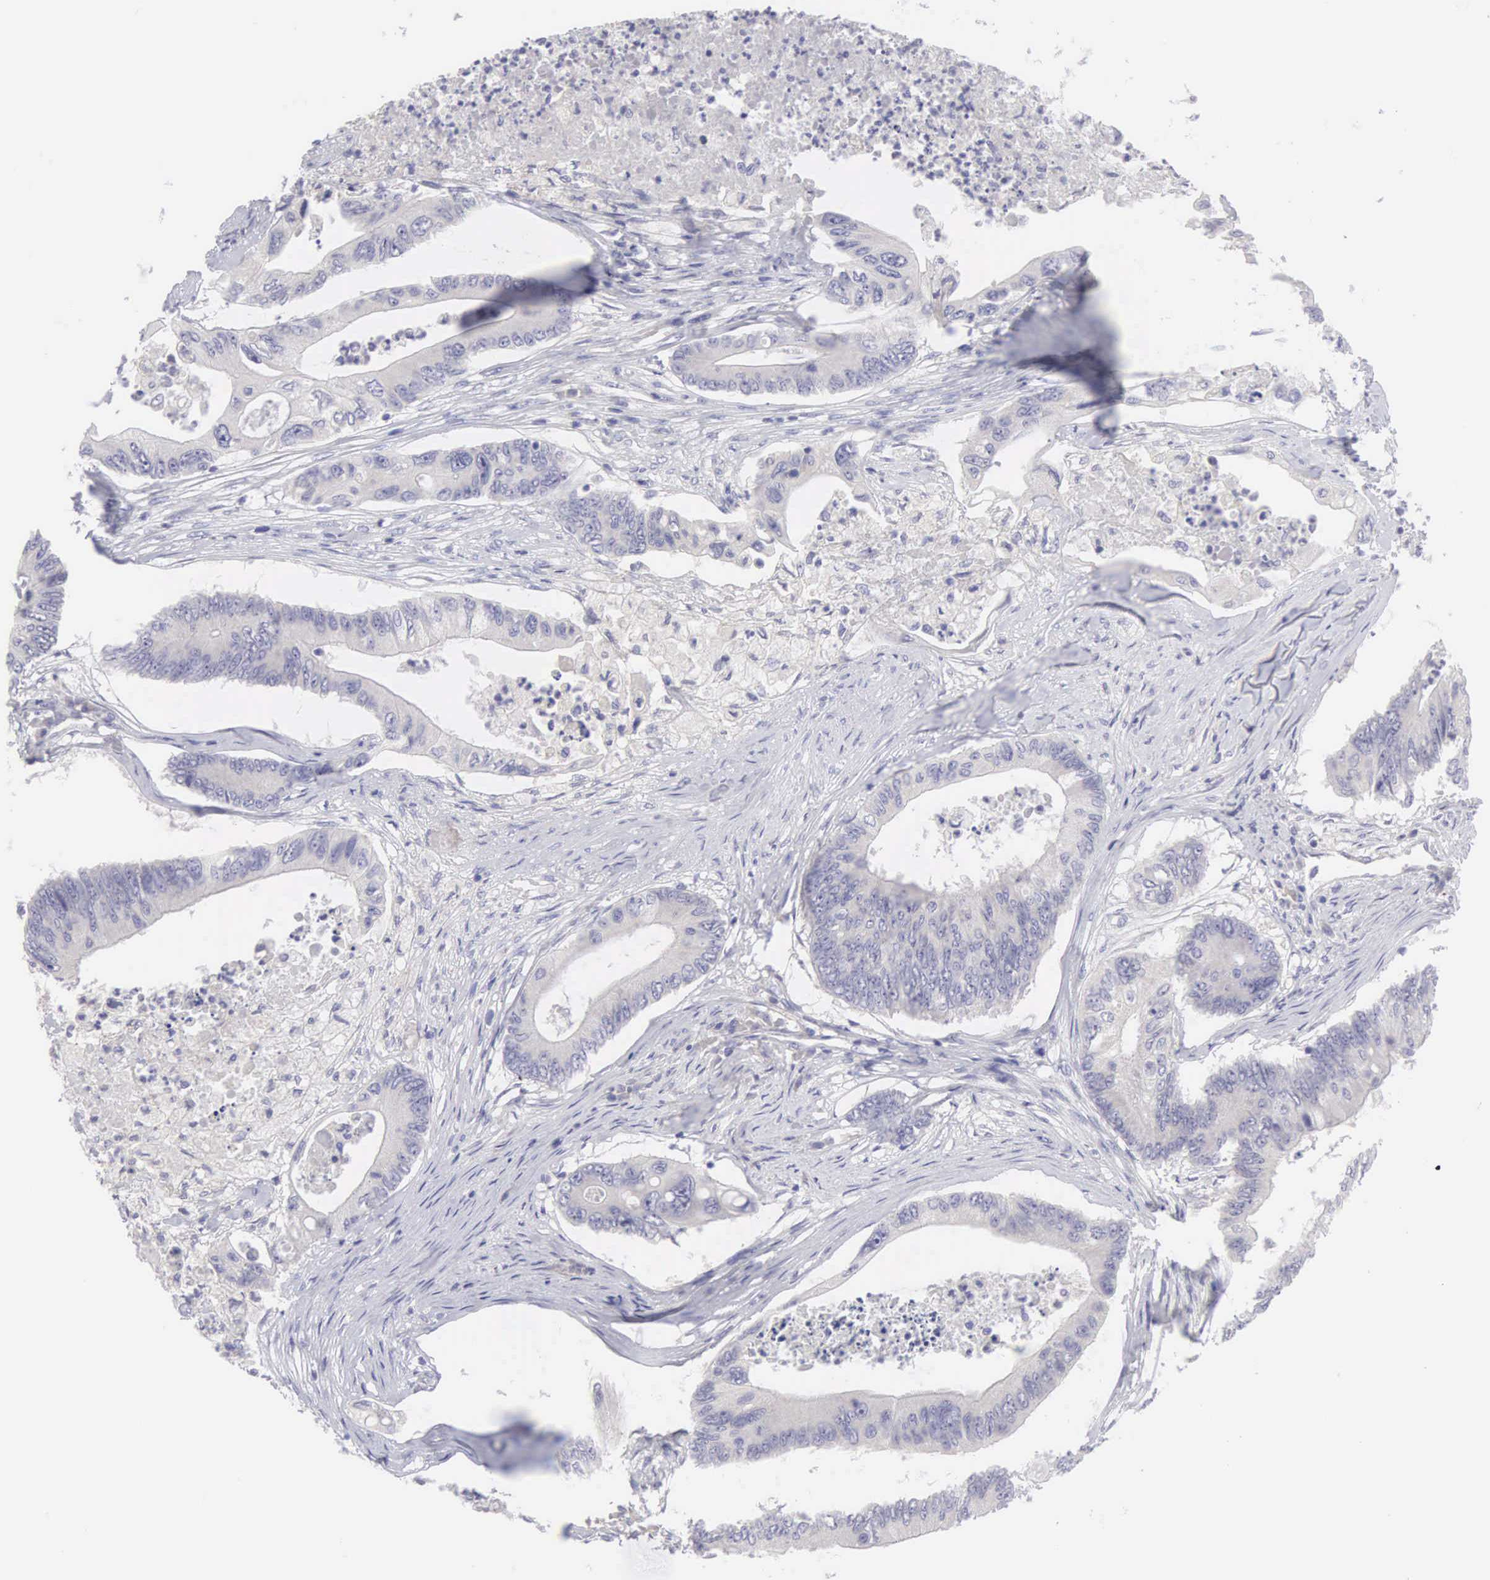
{"staining": {"intensity": "negative", "quantity": "none", "location": "none"}, "tissue": "colorectal cancer", "cell_type": "Tumor cells", "image_type": "cancer", "snomed": [{"axis": "morphology", "description": "Adenocarcinoma, NOS"}, {"axis": "topography", "description": "Colon"}], "caption": "A high-resolution micrograph shows immunohistochemistry staining of colorectal cancer (adenocarcinoma), which shows no significant positivity in tumor cells.", "gene": "SLITRK4", "patient": {"sex": "male", "age": 65}}